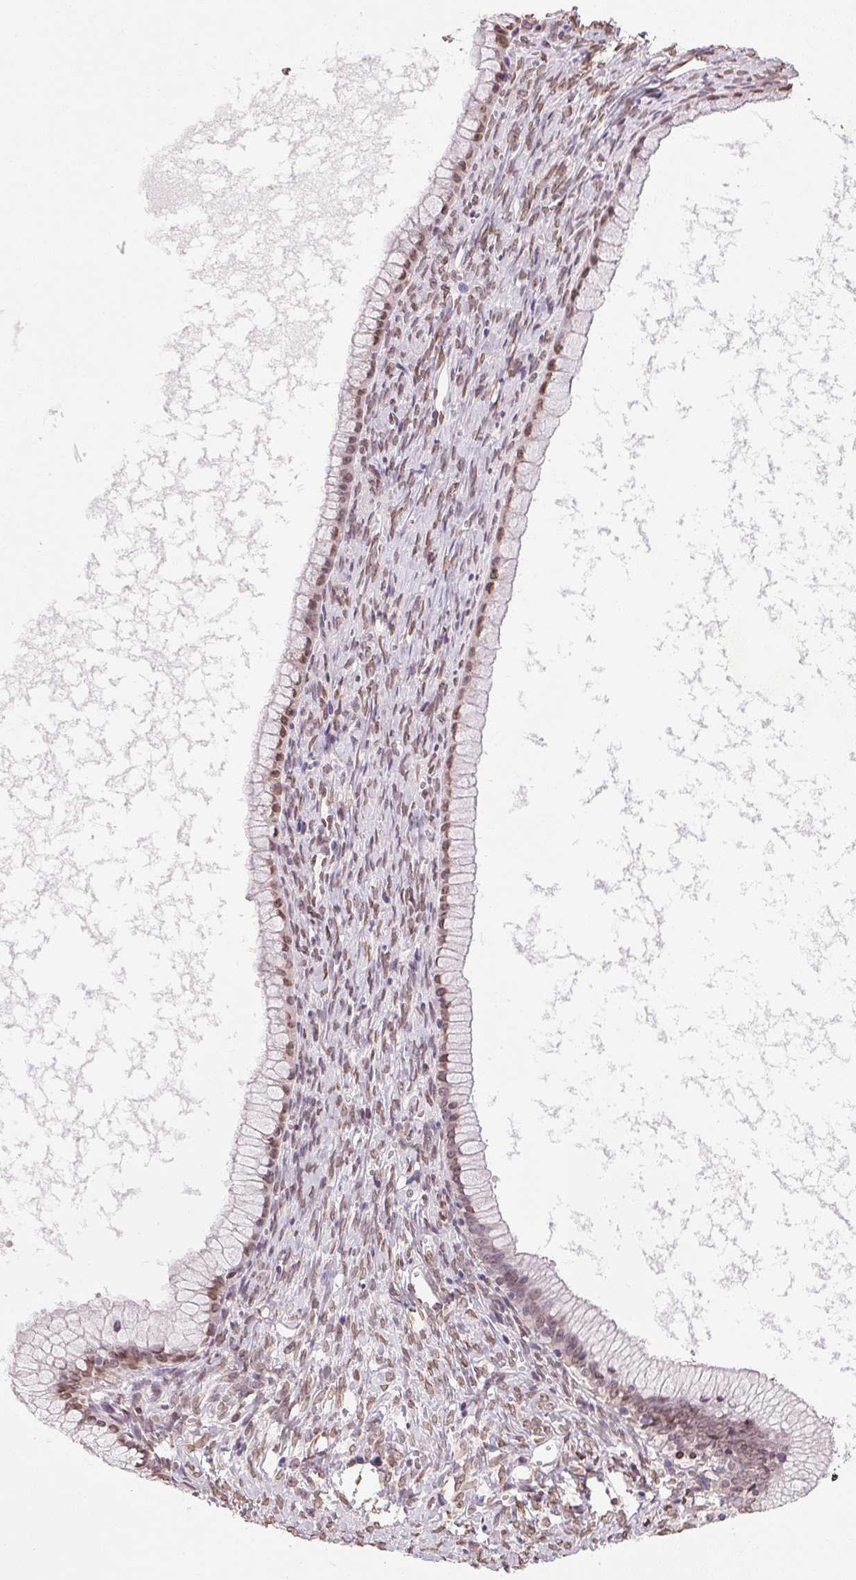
{"staining": {"intensity": "moderate", "quantity": ">75%", "location": "nuclear"}, "tissue": "ovarian cancer", "cell_type": "Tumor cells", "image_type": "cancer", "snomed": [{"axis": "morphology", "description": "Cystadenocarcinoma, mucinous, NOS"}, {"axis": "topography", "description": "Ovary"}], "caption": "The histopathology image reveals immunohistochemical staining of mucinous cystadenocarcinoma (ovarian). There is moderate nuclear positivity is appreciated in about >75% of tumor cells. (DAB (3,3'-diaminobenzidine) = brown stain, brightfield microscopy at high magnification).", "gene": "TMEM175", "patient": {"sex": "female", "age": 41}}